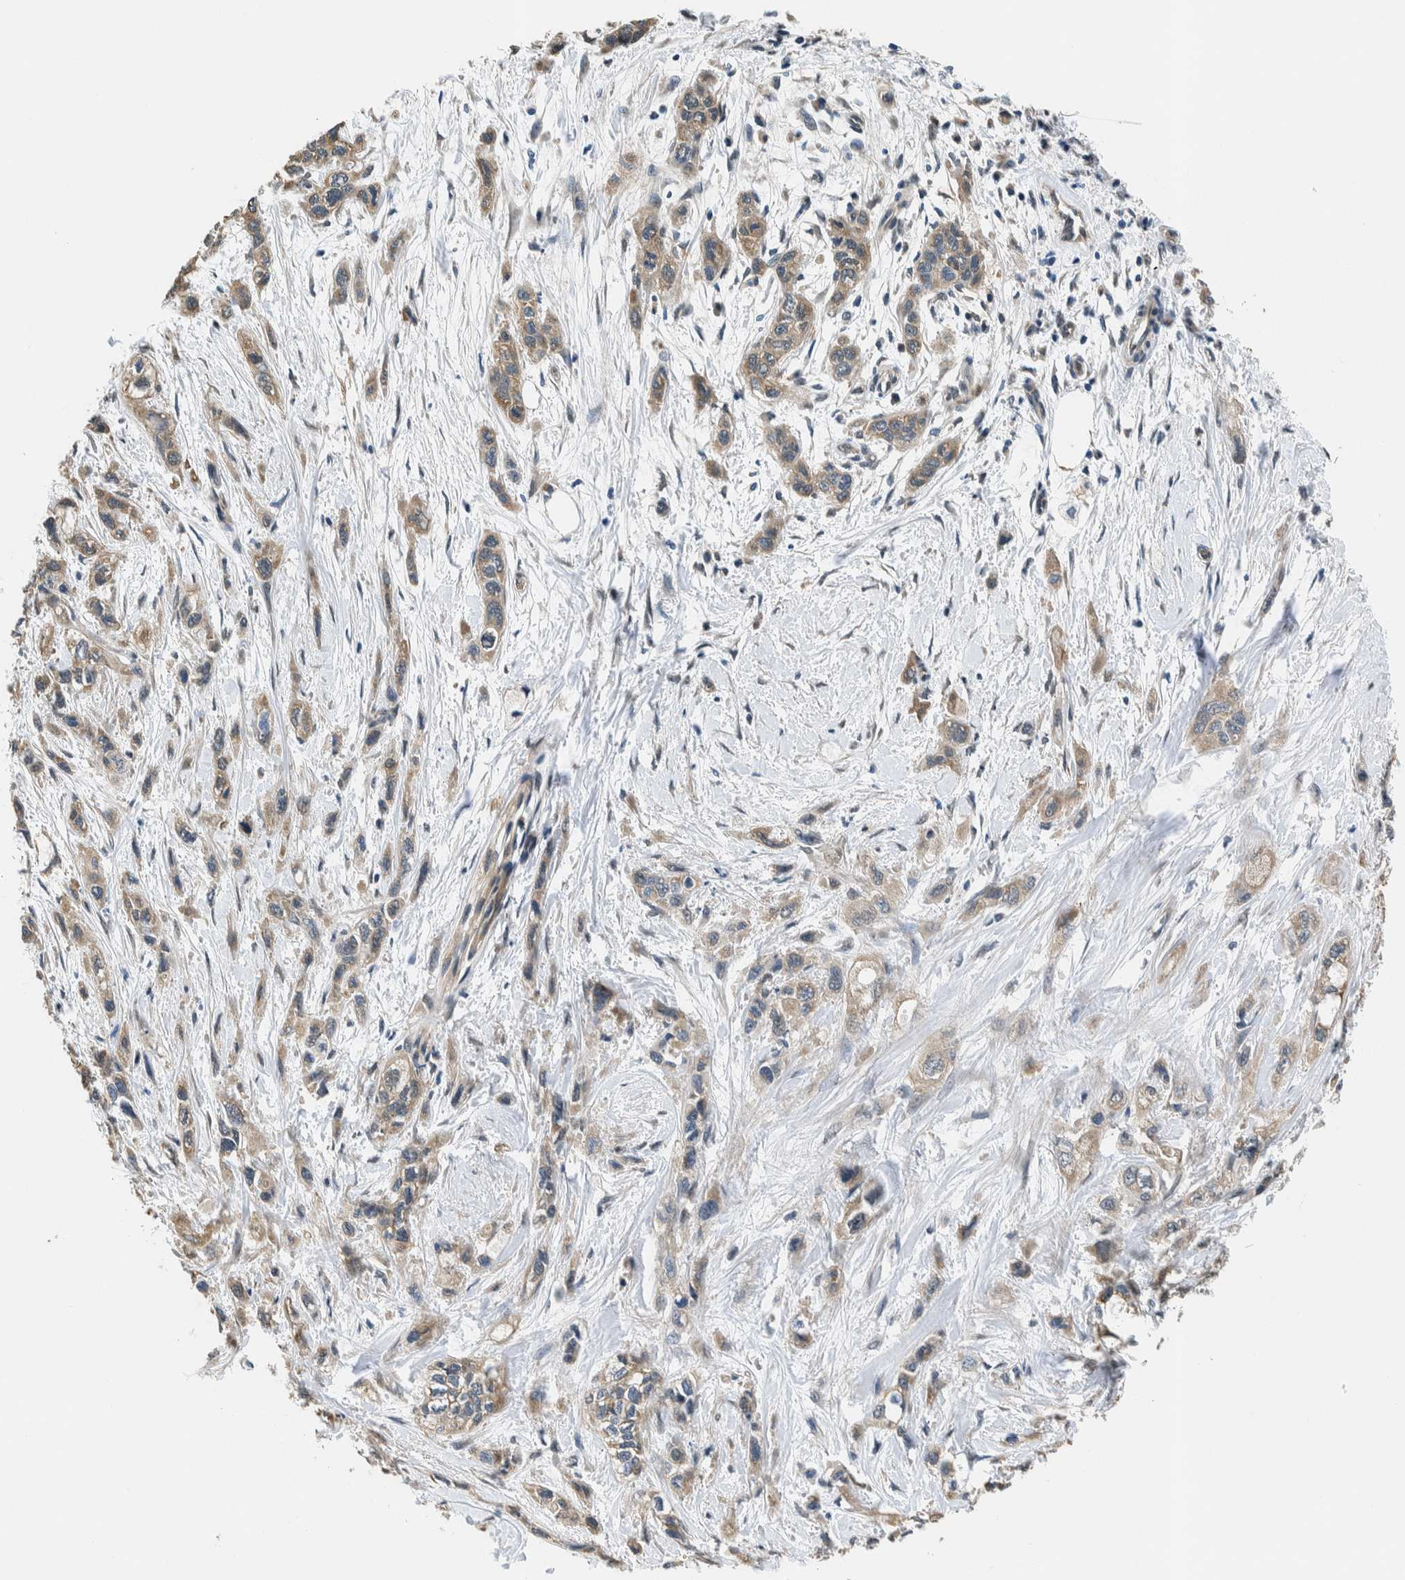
{"staining": {"intensity": "moderate", "quantity": ">75%", "location": "cytoplasmic/membranous"}, "tissue": "pancreatic cancer", "cell_type": "Tumor cells", "image_type": "cancer", "snomed": [{"axis": "morphology", "description": "Adenocarcinoma, NOS"}, {"axis": "topography", "description": "Pancreas"}], "caption": "Immunohistochemistry image of neoplastic tissue: adenocarcinoma (pancreatic) stained using immunohistochemistry (IHC) displays medium levels of moderate protein expression localized specifically in the cytoplasmic/membranous of tumor cells, appearing as a cytoplasmic/membranous brown color.", "gene": "NIBAN2", "patient": {"sex": "male", "age": 74}}